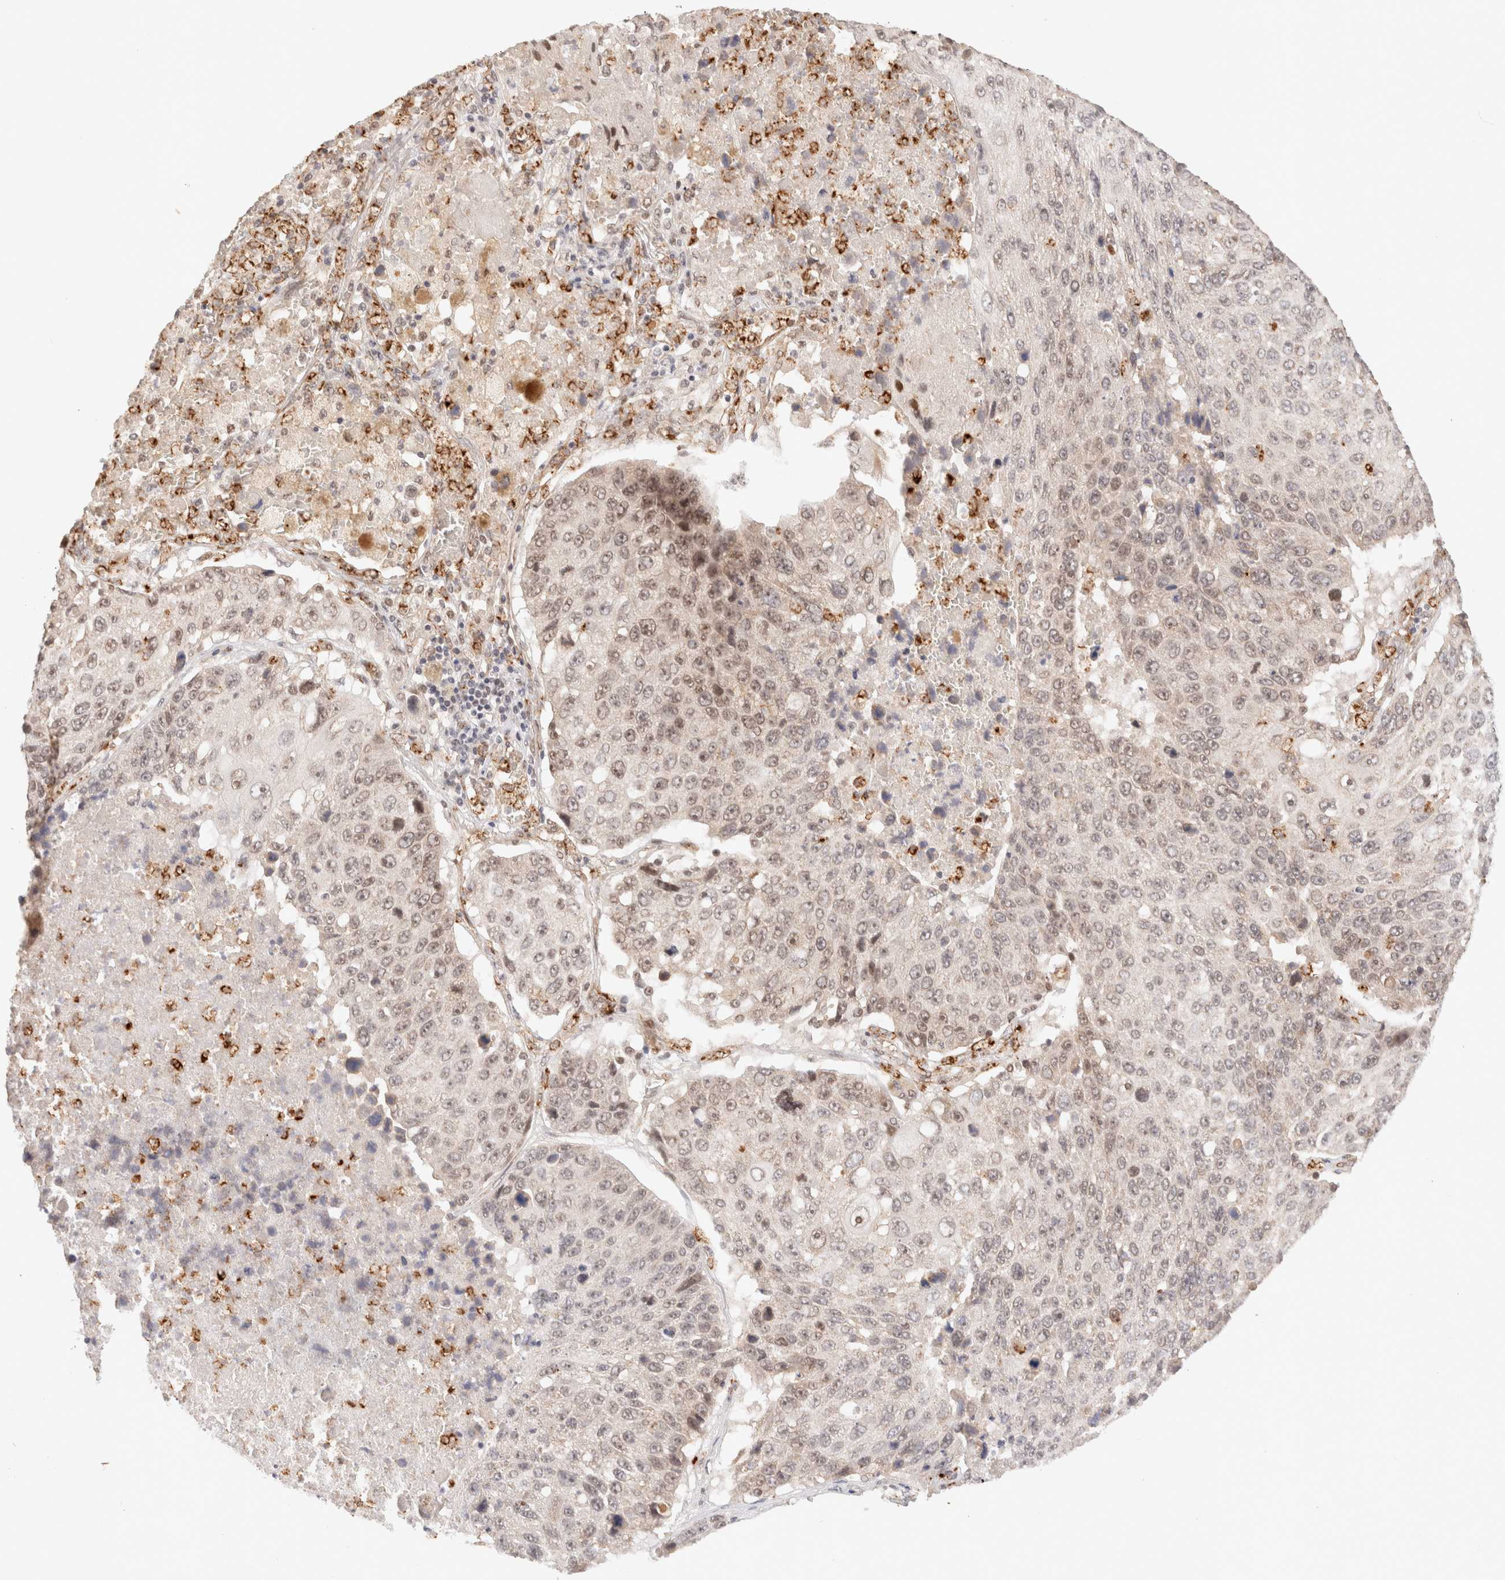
{"staining": {"intensity": "weak", "quantity": ">75%", "location": "nuclear"}, "tissue": "lung cancer", "cell_type": "Tumor cells", "image_type": "cancer", "snomed": [{"axis": "morphology", "description": "Squamous cell carcinoma, NOS"}, {"axis": "topography", "description": "Lung"}], "caption": "Weak nuclear protein staining is appreciated in approximately >75% of tumor cells in lung cancer (squamous cell carcinoma). The staining was performed using DAB (3,3'-diaminobenzidine) to visualize the protein expression in brown, while the nuclei were stained in blue with hematoxylin (Magnification: 20x).", "gene": "BRPF3", "patient": {"sex": "male", "age": 61}}